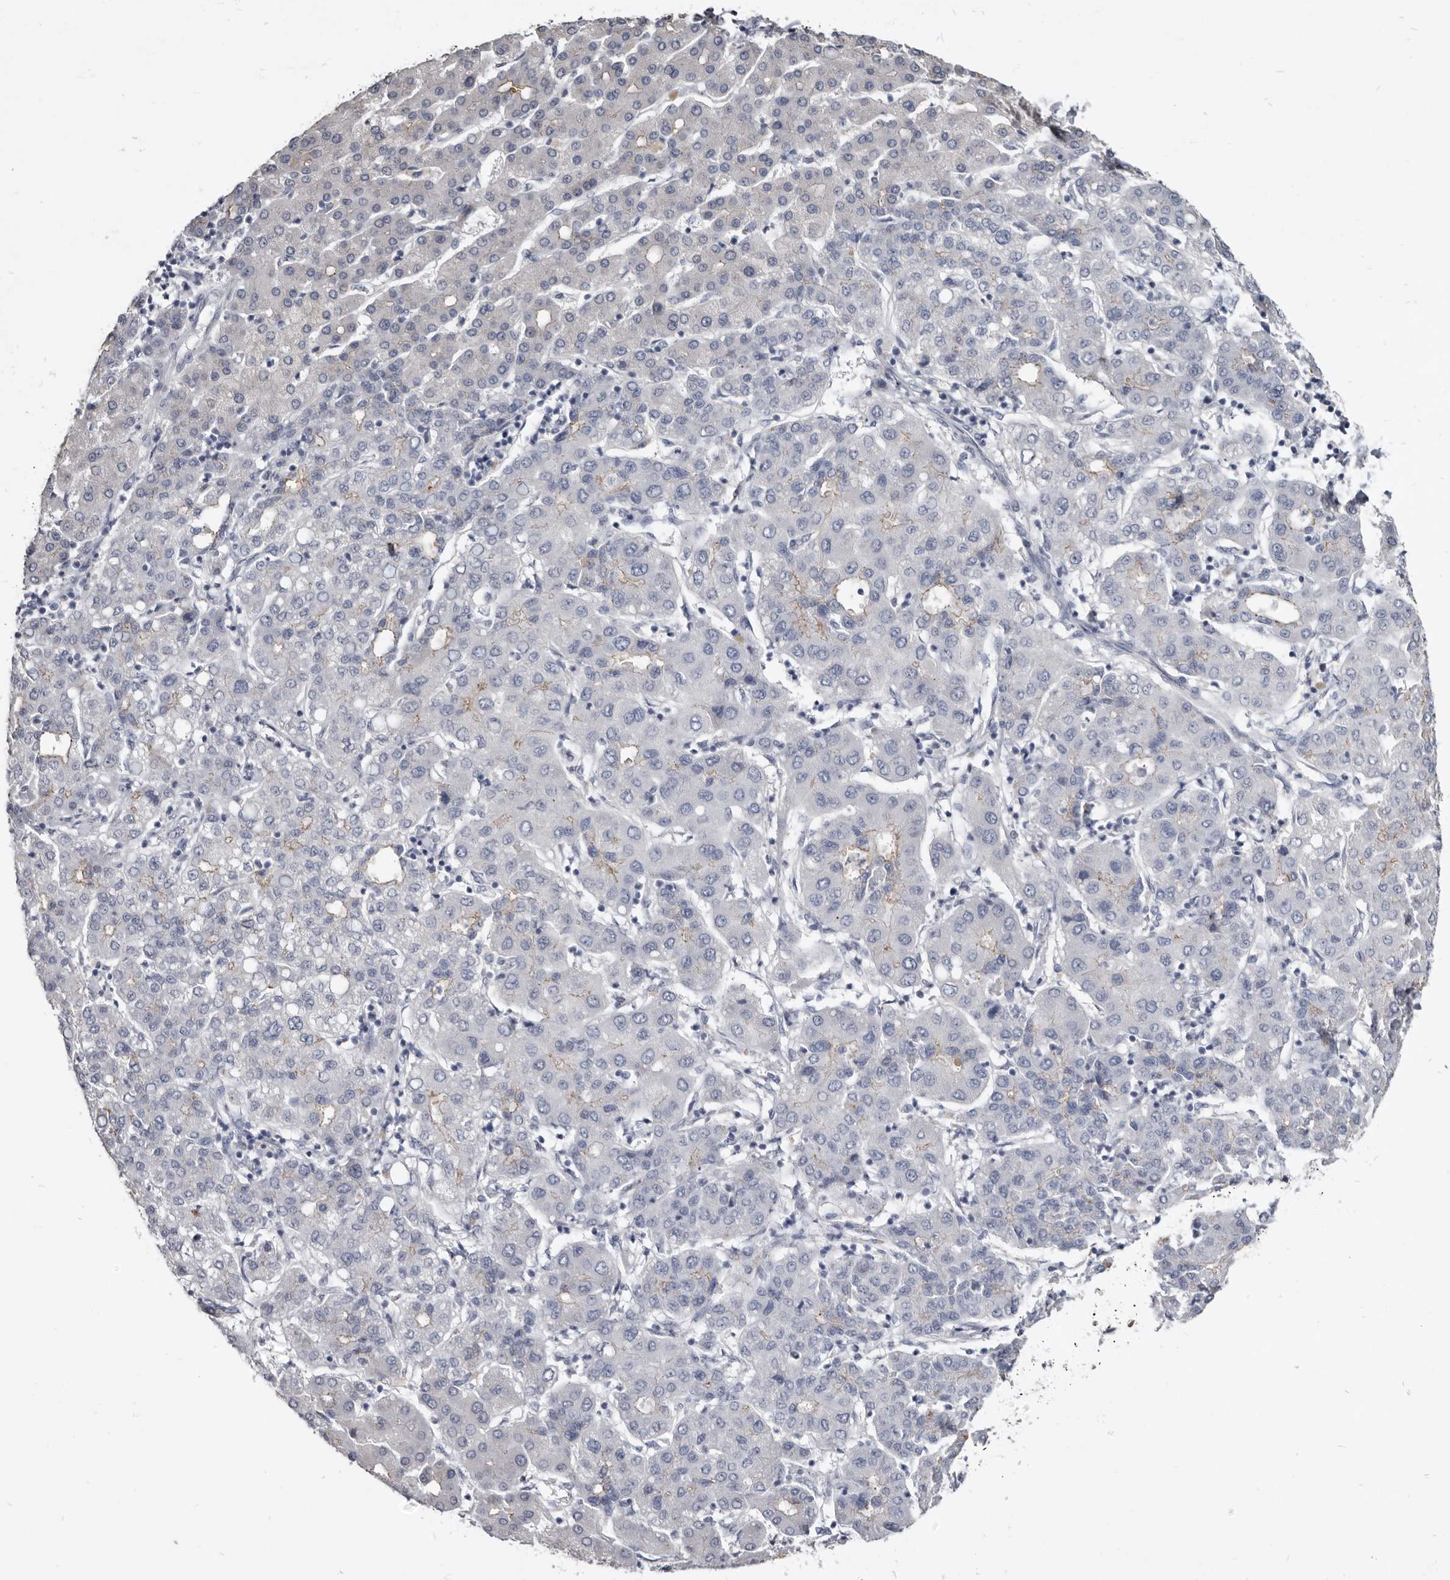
{"staining": {"intensity": "moderate", "quantity": "25%-75%", "location": "cytoplasmic/membranous"}, "tissue": "liver cancer", "cell_type": "Tumor cells", "image_type": "cancer", "snomed": [{"axis": "morphology", "description": "Carcinoma, Hepatocellular, NOS"}, {"axis": "topography", "description": "Liver"}], "caption": "Liver hepatocellular carcinoma stained for a protein (brown) exhibits moderate cytoplasmic/membranous positive positivity in about 25%-75% of tumor cells.", "gene": "CGN", "patient": {"sex": "male", "age": 65}}